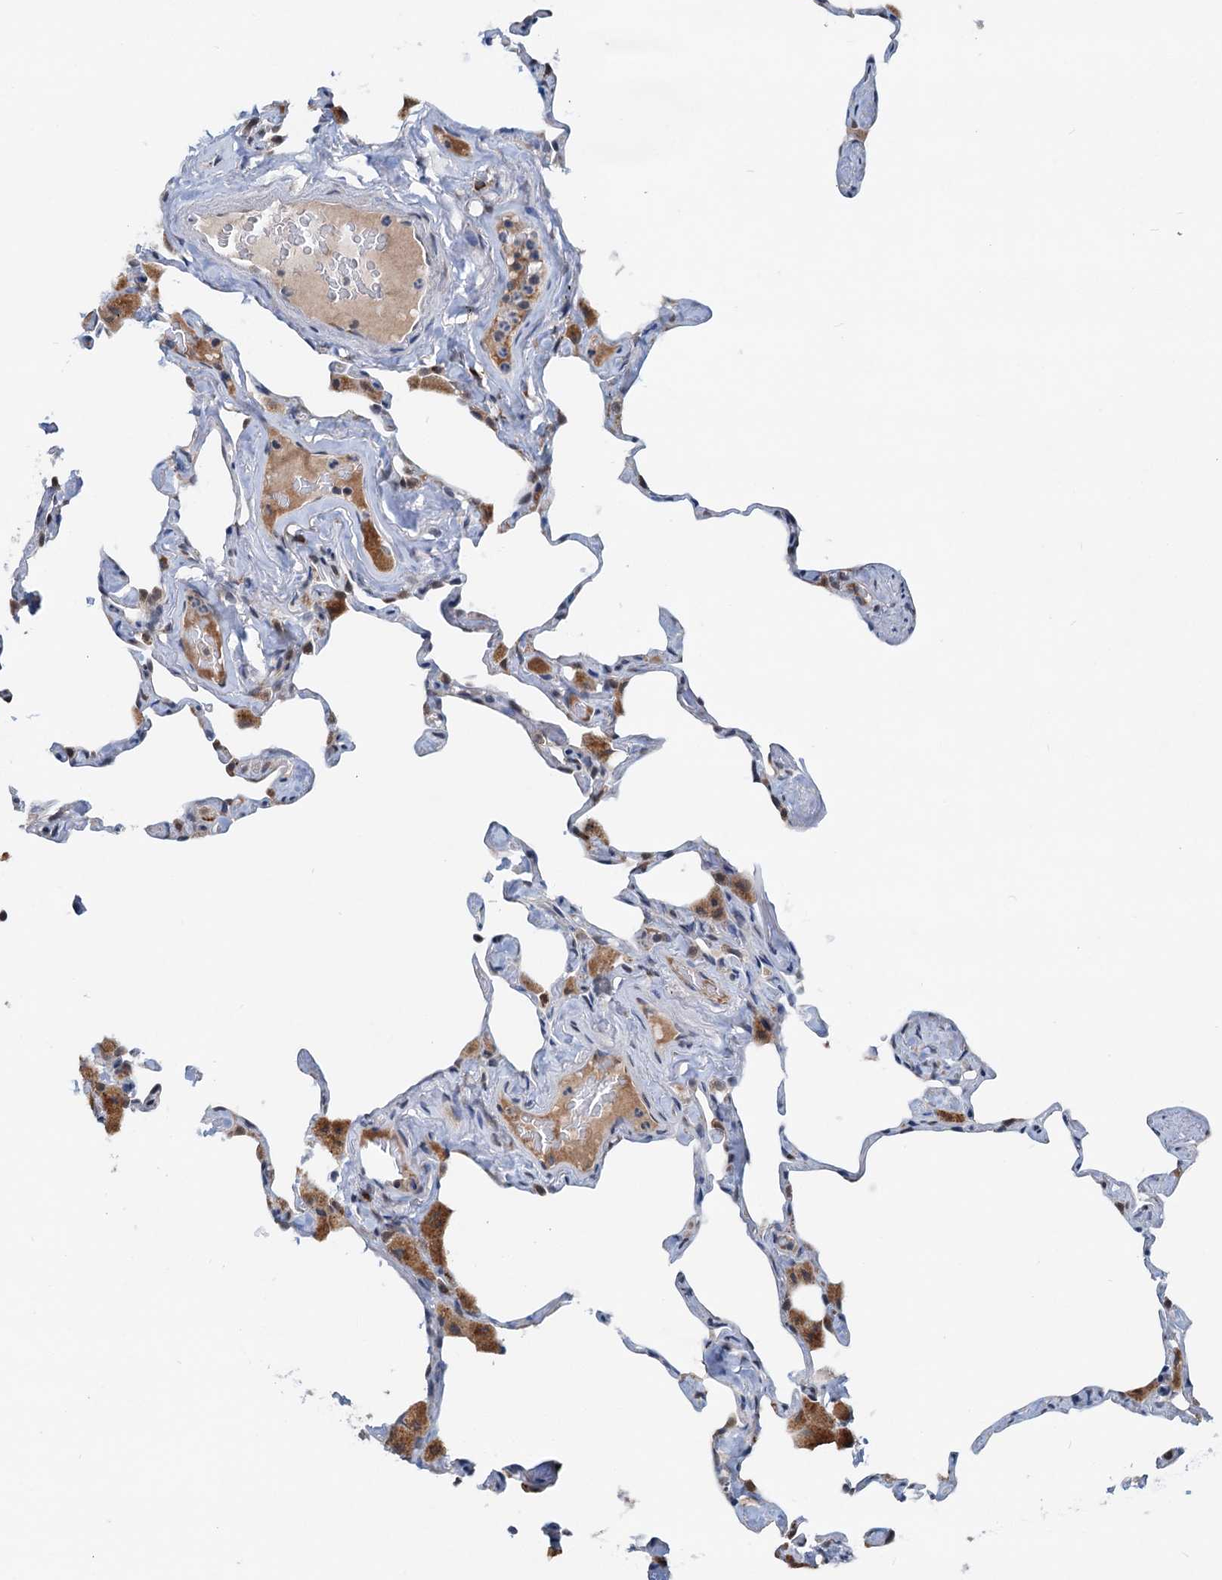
{"staining": {"intensity": "moderate", "quantity": "<25%", "location": "cytoplasmic/membranous"}, "tissue": "lung", "cell_type": "Alveolar cells", "image_type": "normal", "snomed": [{"axis": "morphology", "description": "Normal tissue, NOS"}, {"axis": "topography", "description": "Lung"}], "caption": "The histopathology image shows staining of benign lung, revealing moderate cytoplasmic/membranous protein expression (brown color) within alveolar cells.", "gene": "SHLD1", "patient": {"sex": "male", "age": 65}}